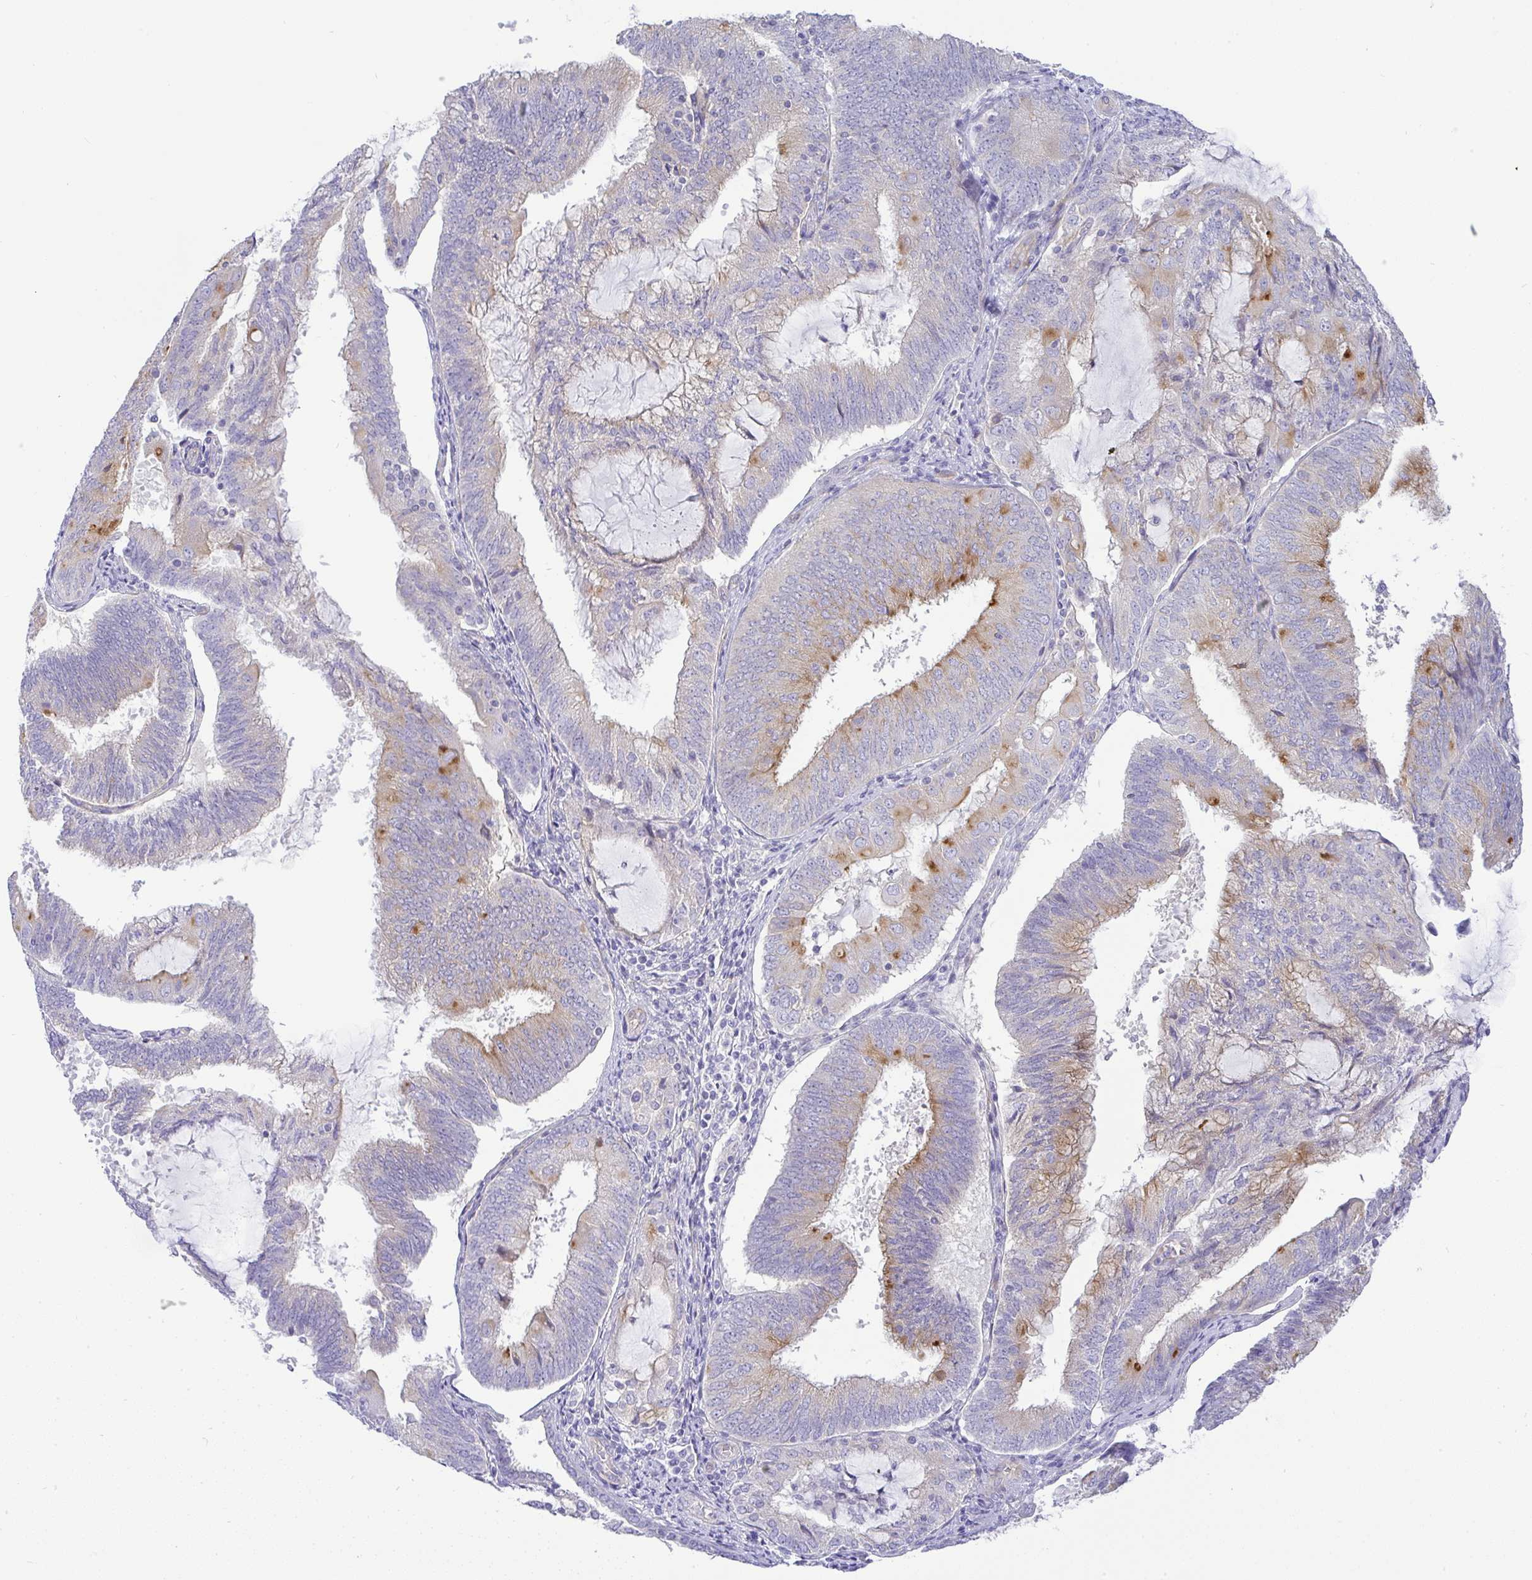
{"staining": {"intensity": "moderate", "quantity": "<25%", "location": "cytoplasmic/membranous"}, "tissue": "endometrial cancer", "cell_type": "Tumor cells", "image_type": "cancer", "snomed": [{"axis": "morphology", "description": "Adenocarcinoma, NOS"}, {"axis": "topography", "description": "Endometrium"}], "caption": "Endometrial adenocarcinoma stained with a brown dye reveals moderate cytoplasmic/membranous positive staining in approximately <25% of tumor cells.", "gene": "FAM177A1", "patient": {"sex": "female", "age": 81}}